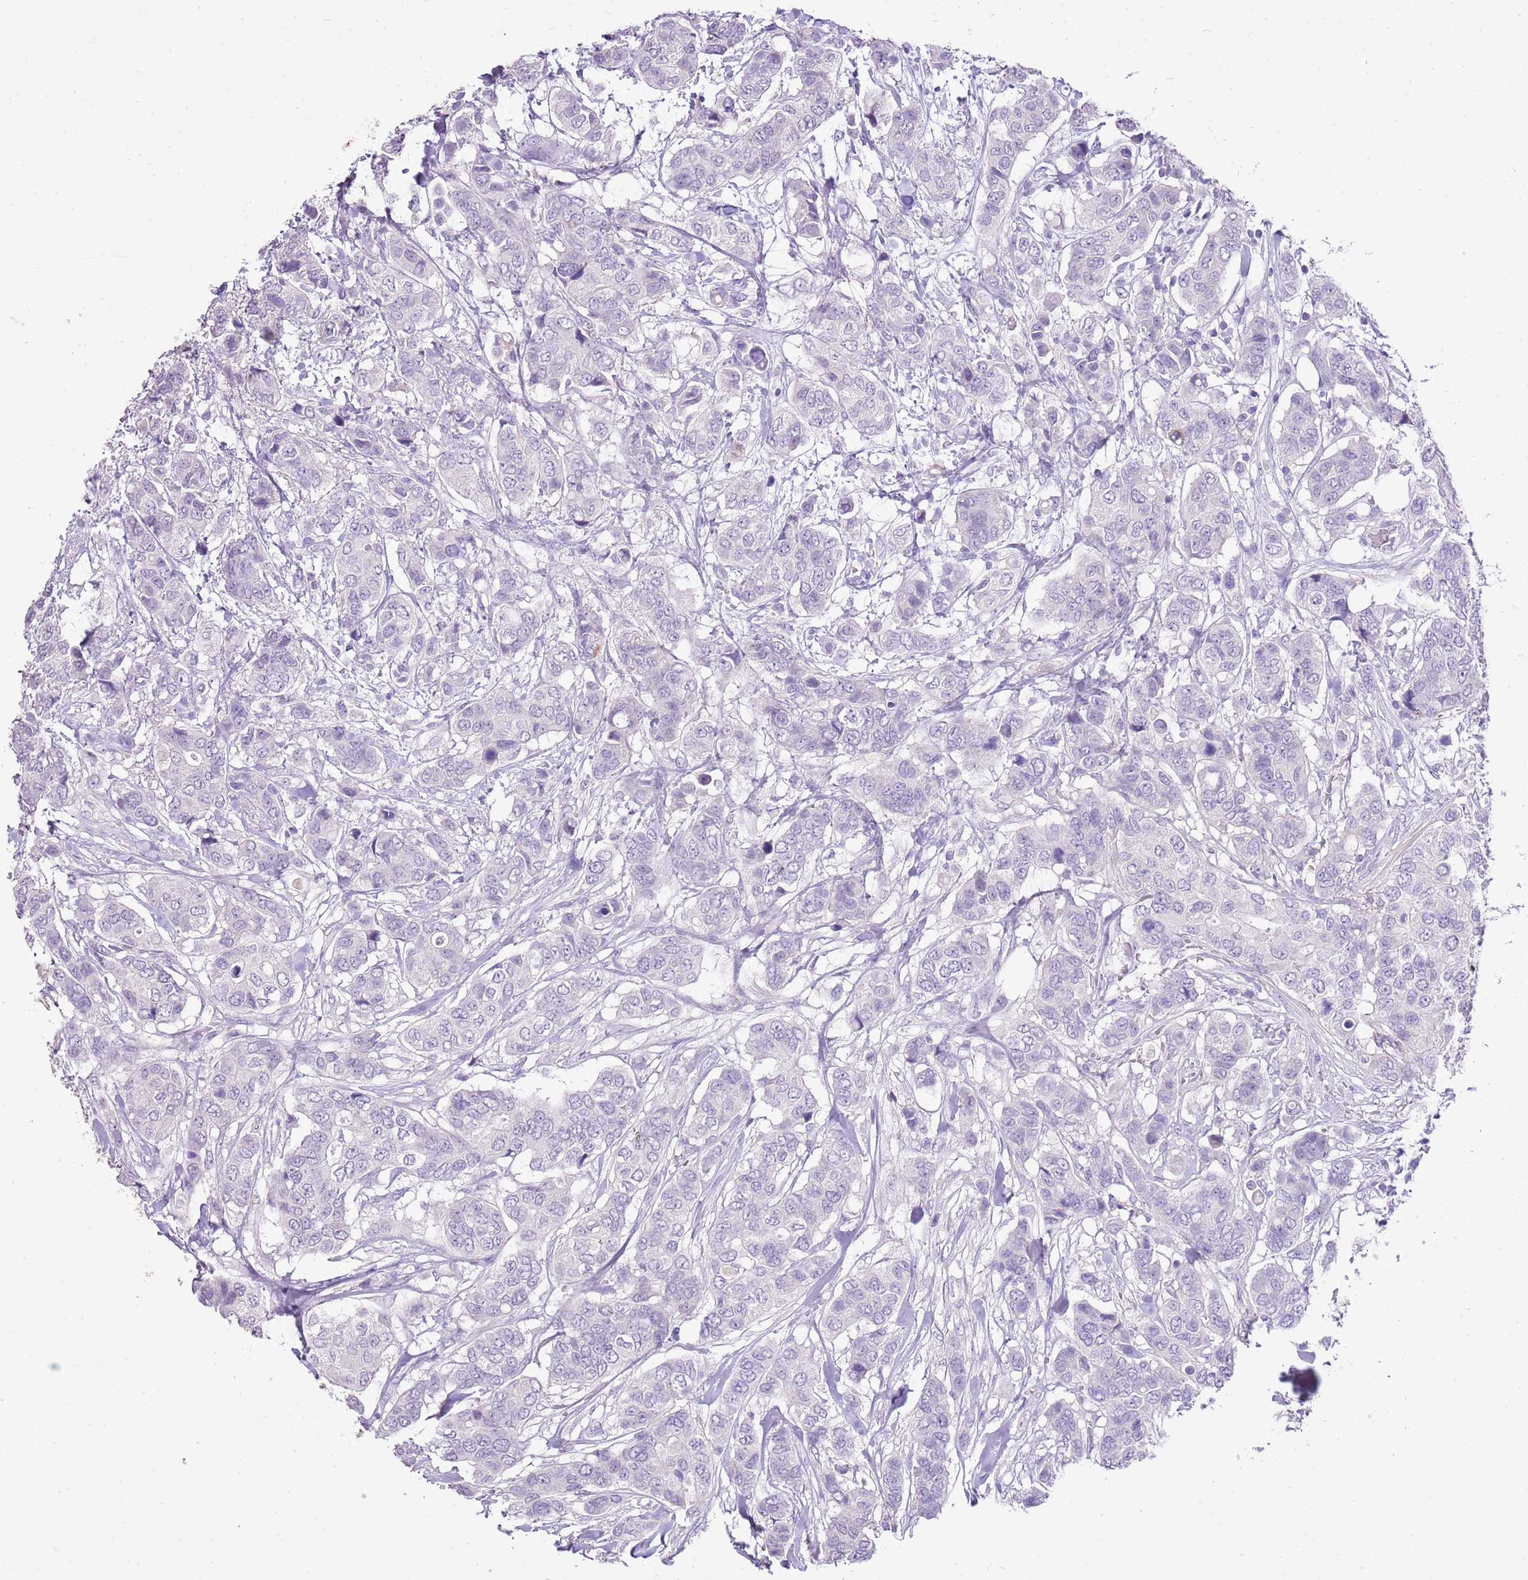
{"staining": {"intensity": "negative", "quantity": "none", "location": "none"}, "tissue": "breast cancer", "cell_type": "Tumor cells", "image_type": "cancer", "snomed": [{"axis": "morphology", "description": "Lobular carcinoma"}, {"axis": "topography", "description": "Breast"}], "caption": "Image shows no protein staining in tumor cells of breast lobular carcinoma tissue.", "gene": "XPO7", "patient": {"sex": "female", "age": 51}}